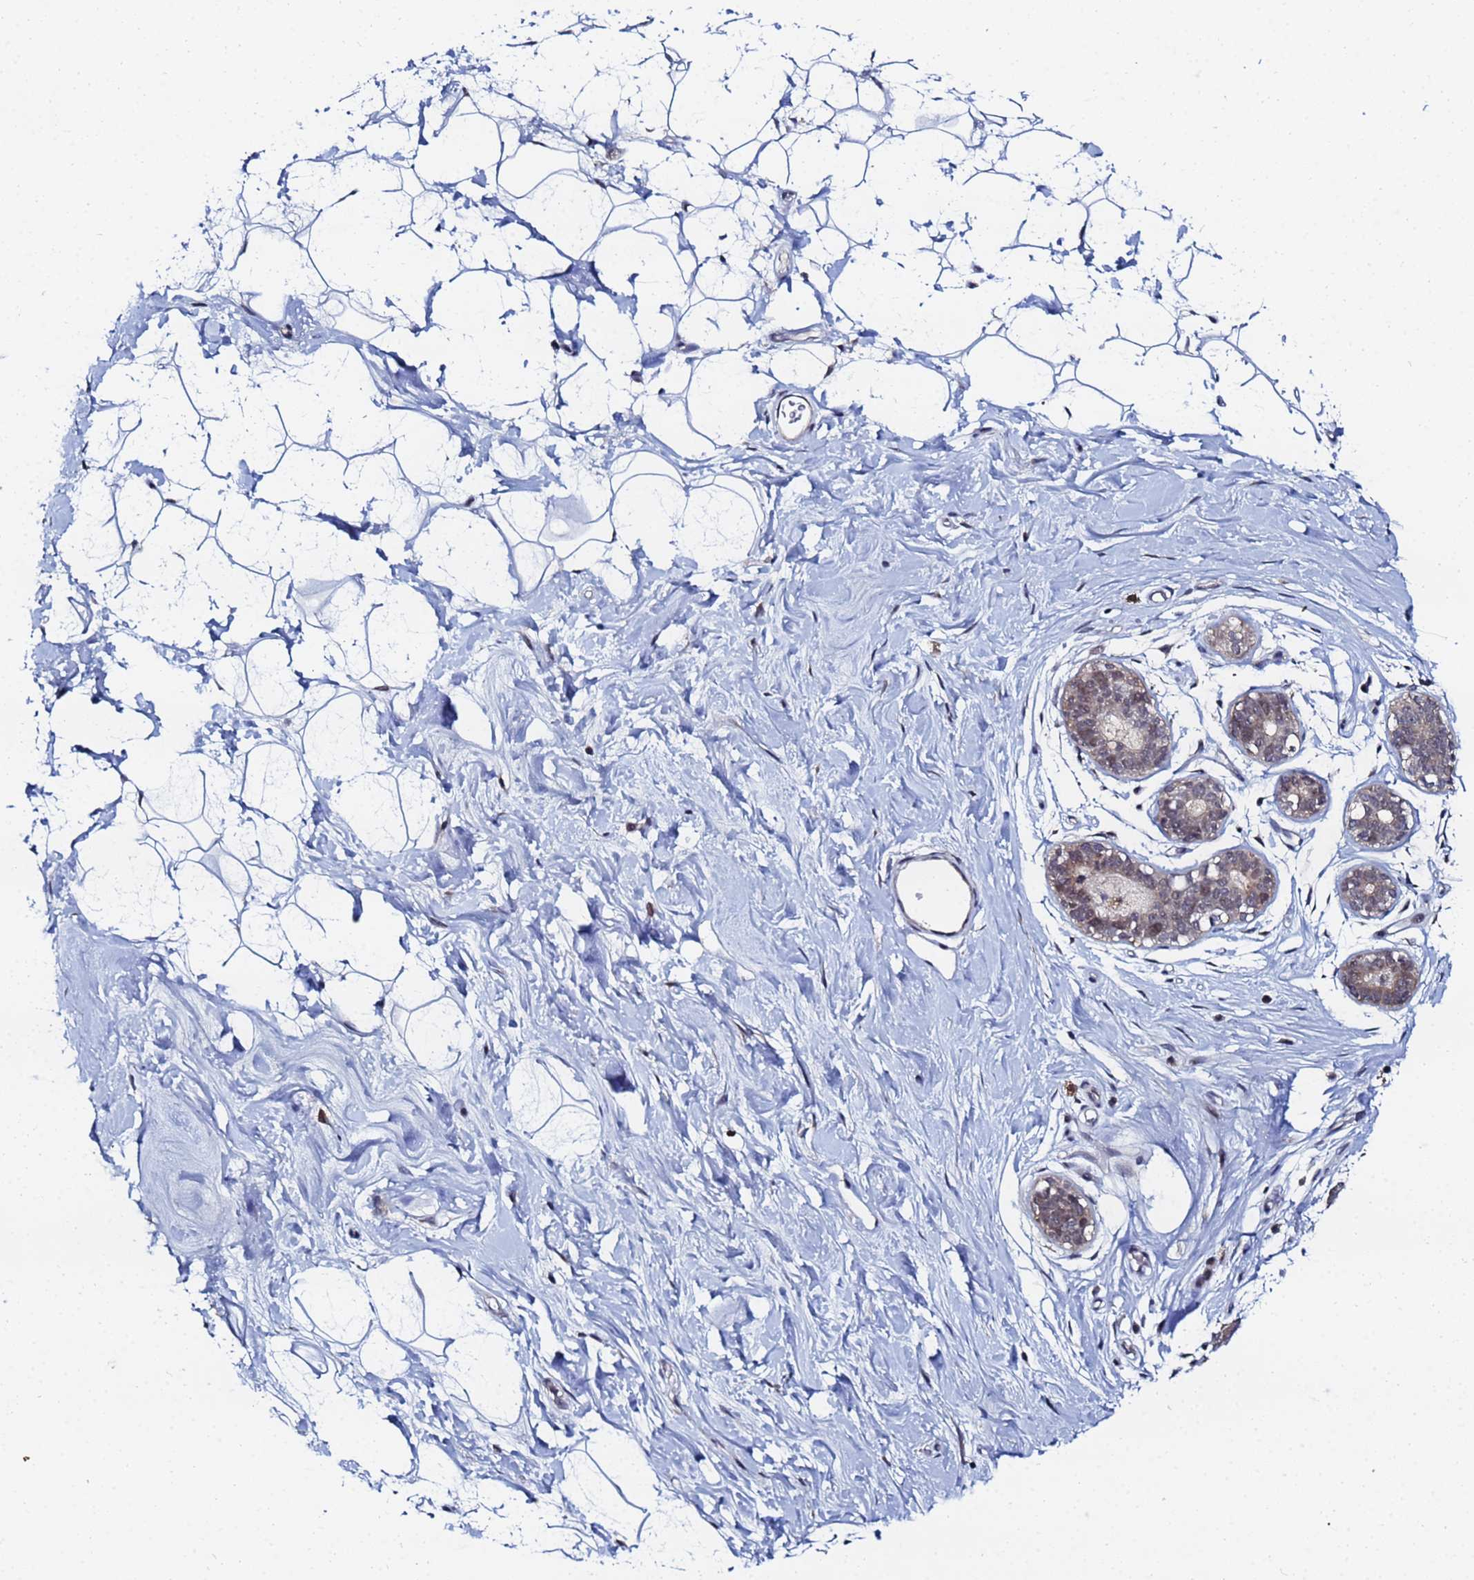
{"staining": {"intensity": "negative", "quantity": "none", "location": "none"}, "tissue": "adipose tissue", "cell_type": "Adipocytes", "image_type": "normal", "snomed": [{"axis": "morphology", "description": "Normal tissue, NOS"}, {"axis": "topography", "description": "Breast"}], "caption": "Adipocytes show no significant protein expression in normal adipose tissue. Brightfield microscopy of IHC stained with DAB (3,3'-diaminobenzidine) (brown) and hematoxylin (blue), captured at high magnification.", "gene": "MTCL1", "patient": {"sex": "female", "age": 26}}